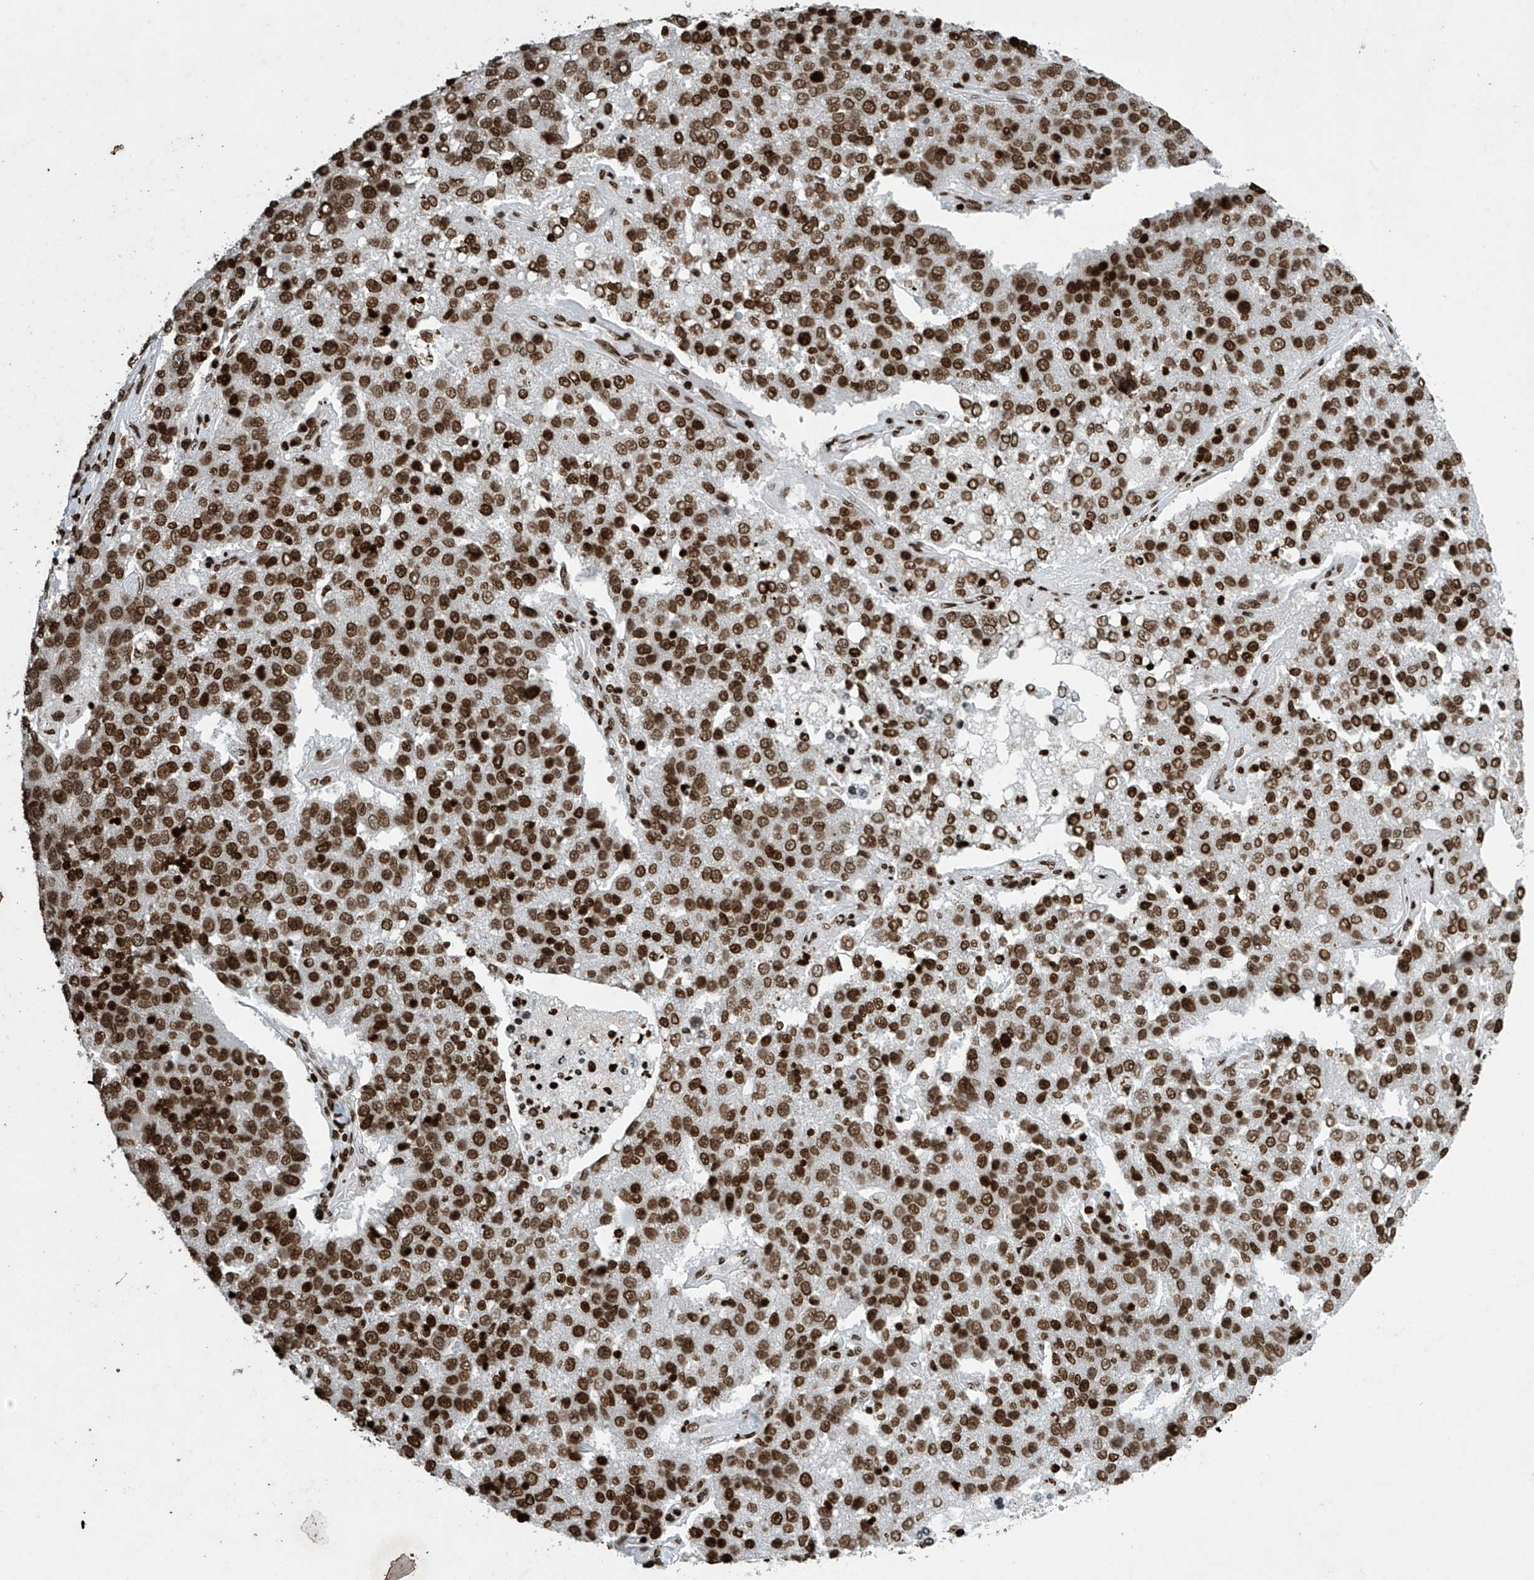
{"staining": {"intensity": "strong", "quantity": ">75%", "location": "nuclear"}, "tissue": "pancreatic cancer", "cell_type": "Tumor cells", "image_type": "cancer", "snomed": [{"axis": "morphology", "description": "Adenocarcinoma, NOS"}, {"axis": "topography", "description": "Pancreas"}], "caption": "Protein expression analysis of human adenocarcinoma (pancreatic) reveals strong nuclear staining in about >75% of tumor cells.", "gene": "H4C16", "patient": {"sex": "female", "age": 61}}